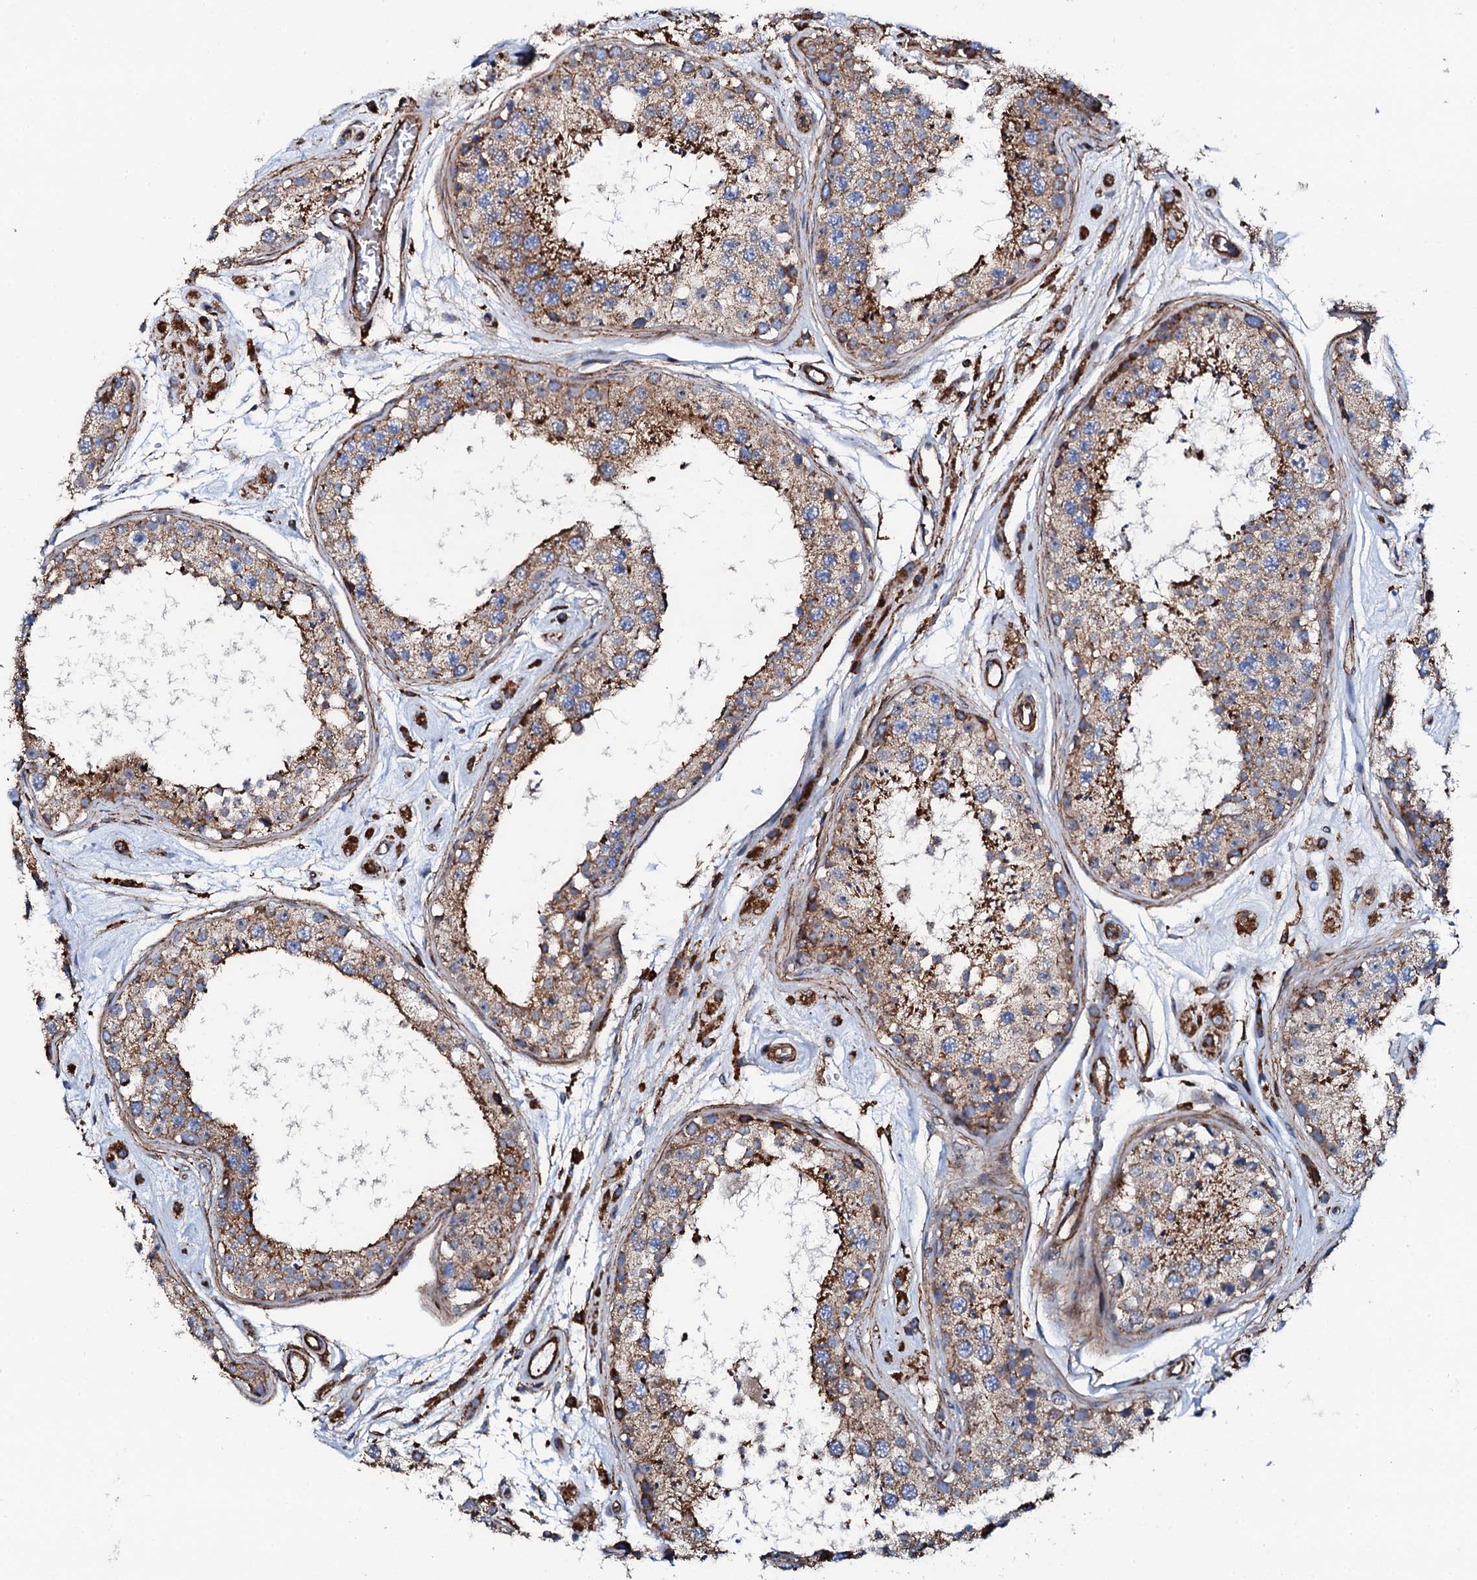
{"staining": {"intensity": "moderate", "quantity": ">75%", "location": "cytoplasmic/membranous"}, "tissue": "testis", "cell_type": "Cells in seminiferous ducts", "image_type": "normal", "snomed": [{"axis": "morphology", "description": "Normal tissue, NOS"}, {"axis": "topography", "description": "Testis"}], "caption": "IHC of normal testis displays medium levels of moderate cytoplasmic/membranous expression in approximately >75% of cells in seminiferous ducts. Immunohistochemistry stains the protein in brown and the nuclei are stained blue.", "gene": "INTS10", "patient": {"sex": "male", "age": 25}}